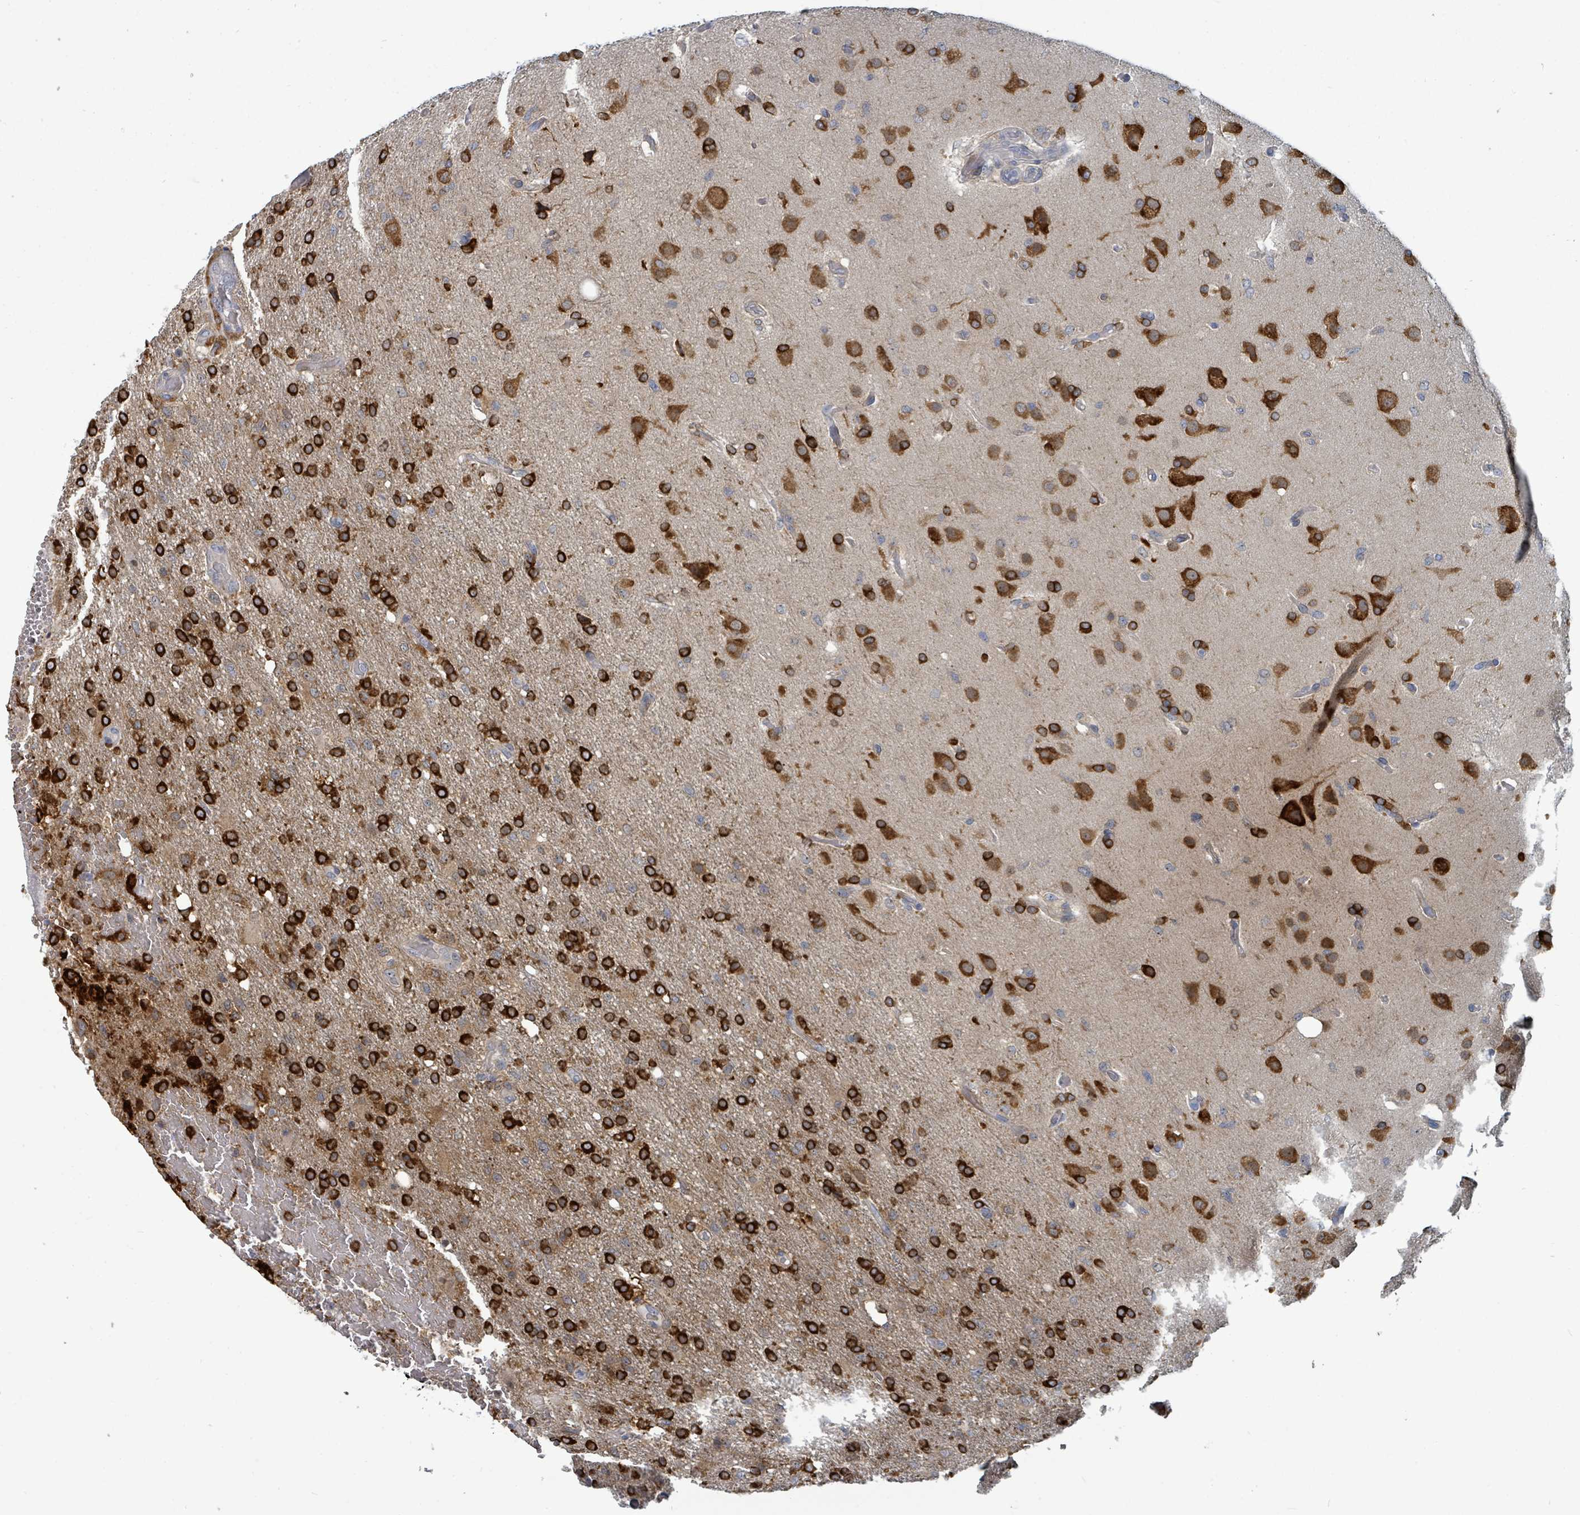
{"staining": {"intensity": "strong", "quantity": ">75%", "location": "cytoplasmic/membranous"}, "tissue": "glioma", "cell_type": "Tumor cells", "image_type": "cancer", "snomed": [{"axis": "morphology", "description": "Glioma, malignant, High grade"}, {"axis": "topography", "description": "Brain"}], "caption": "Strong cytoplasmic/membranous protein expression is identified in about >75% of tumor cells in glioma. (DAB (3,3'-diaminobenzidine) = brown stain, brightfield microscopy at high magnification).", "gene": "TRDMT1", "patient": {"sex": "female", "age": 74}}